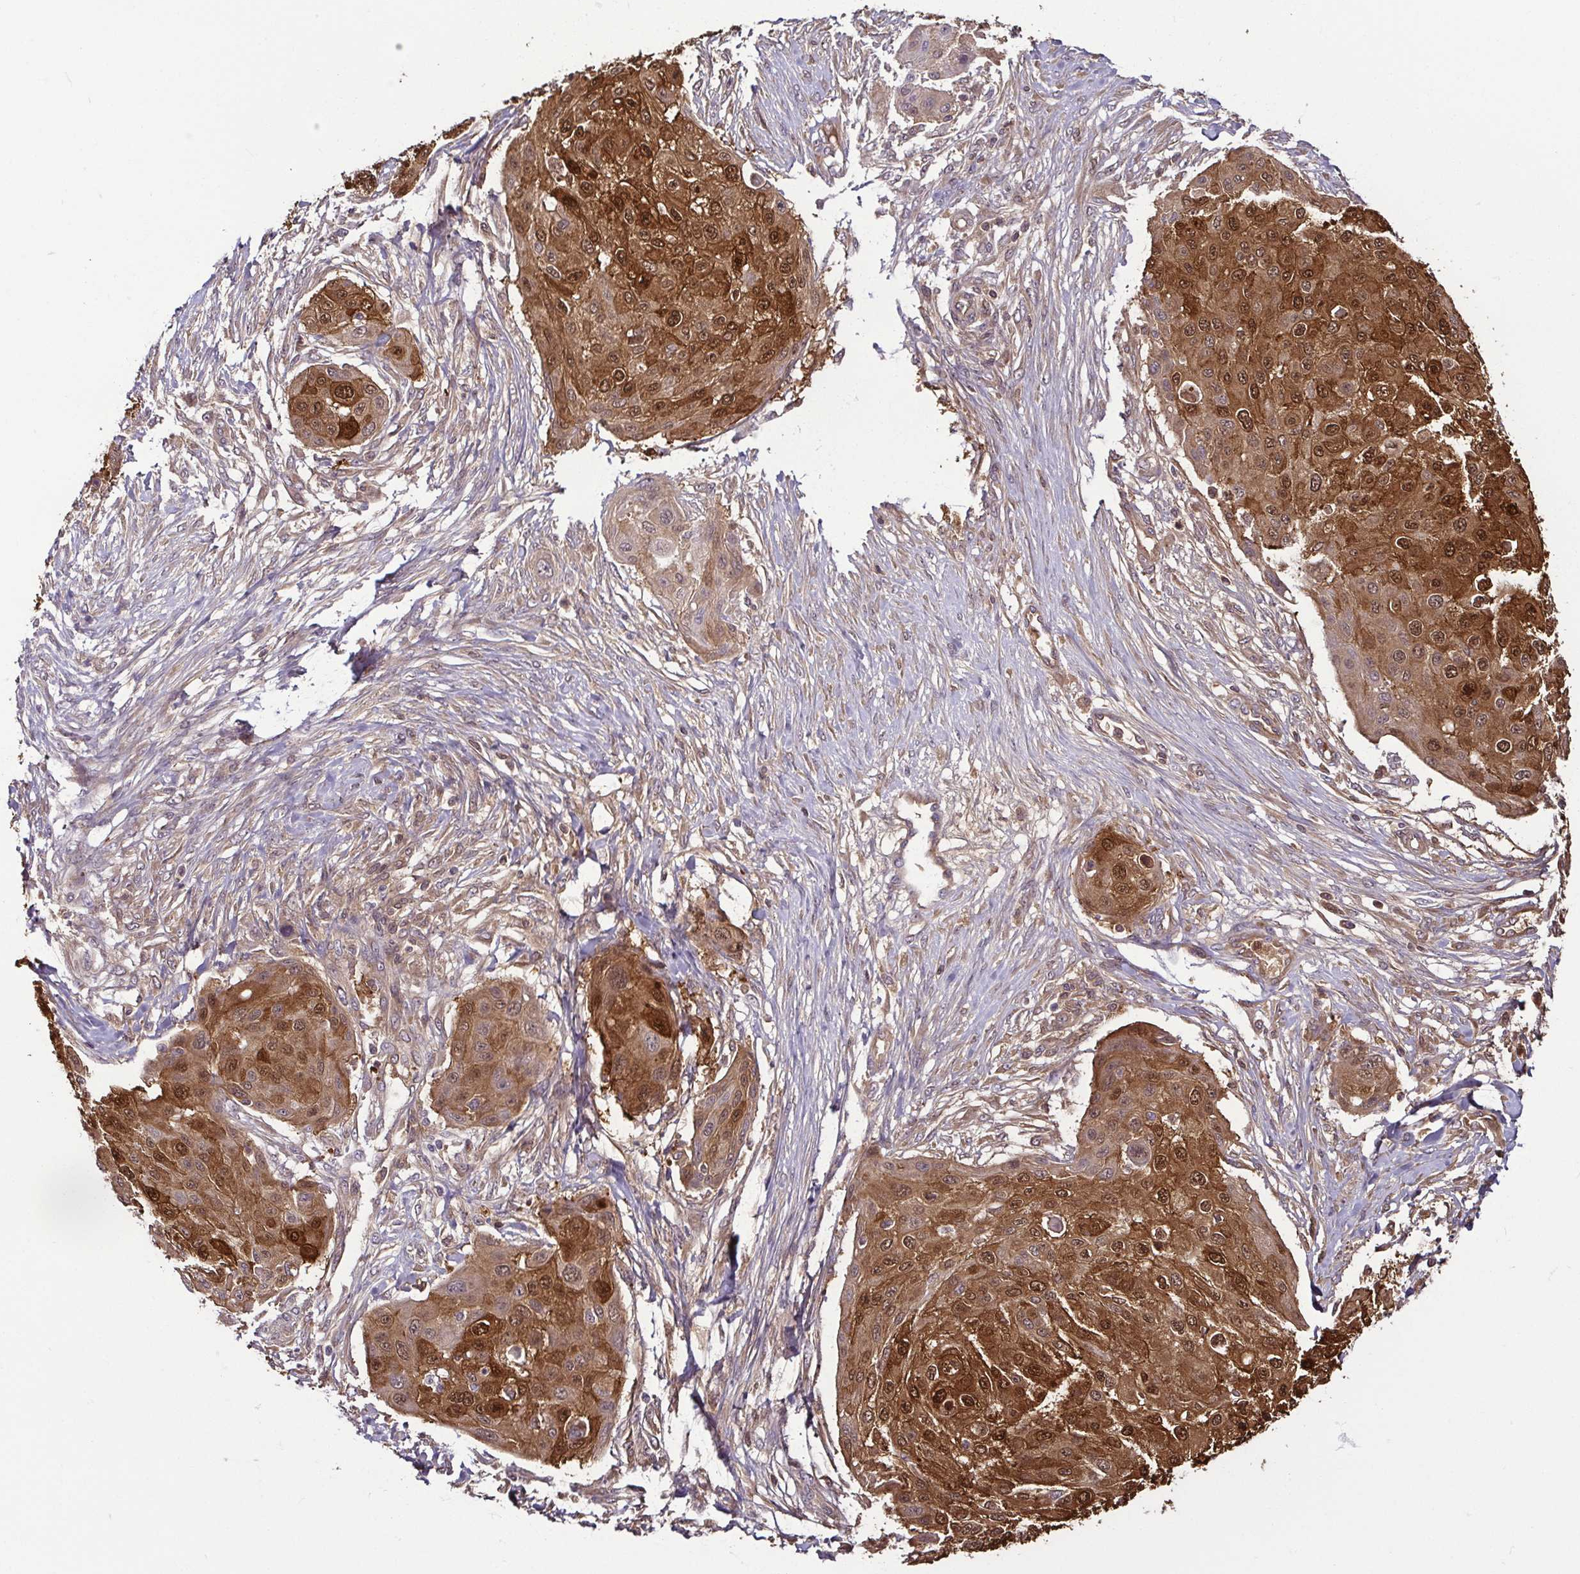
{"staining": {"intensity": "moderate", "quantity": ">75%", "location": "cytoplasmic/membranous,nuclear"}, "tissue": "skin cancer", "cell_type": "Tumor cells", "image_type": "cancer", "snomed": [{"axis": "morphology", "description": "Squamous cell carcinoma, NOS"}, {"axis": "topography", "description": "Skin"}], "caption": "DAB immunohistochemical staining of squamous cell carcinoma (skin) displays moderate cytoplasmic/membranous and nuclear protein positivity in approximately >75% of tumor cells.", "gene": "CASP14", "patient": {"sex": "female", "age": 87}}